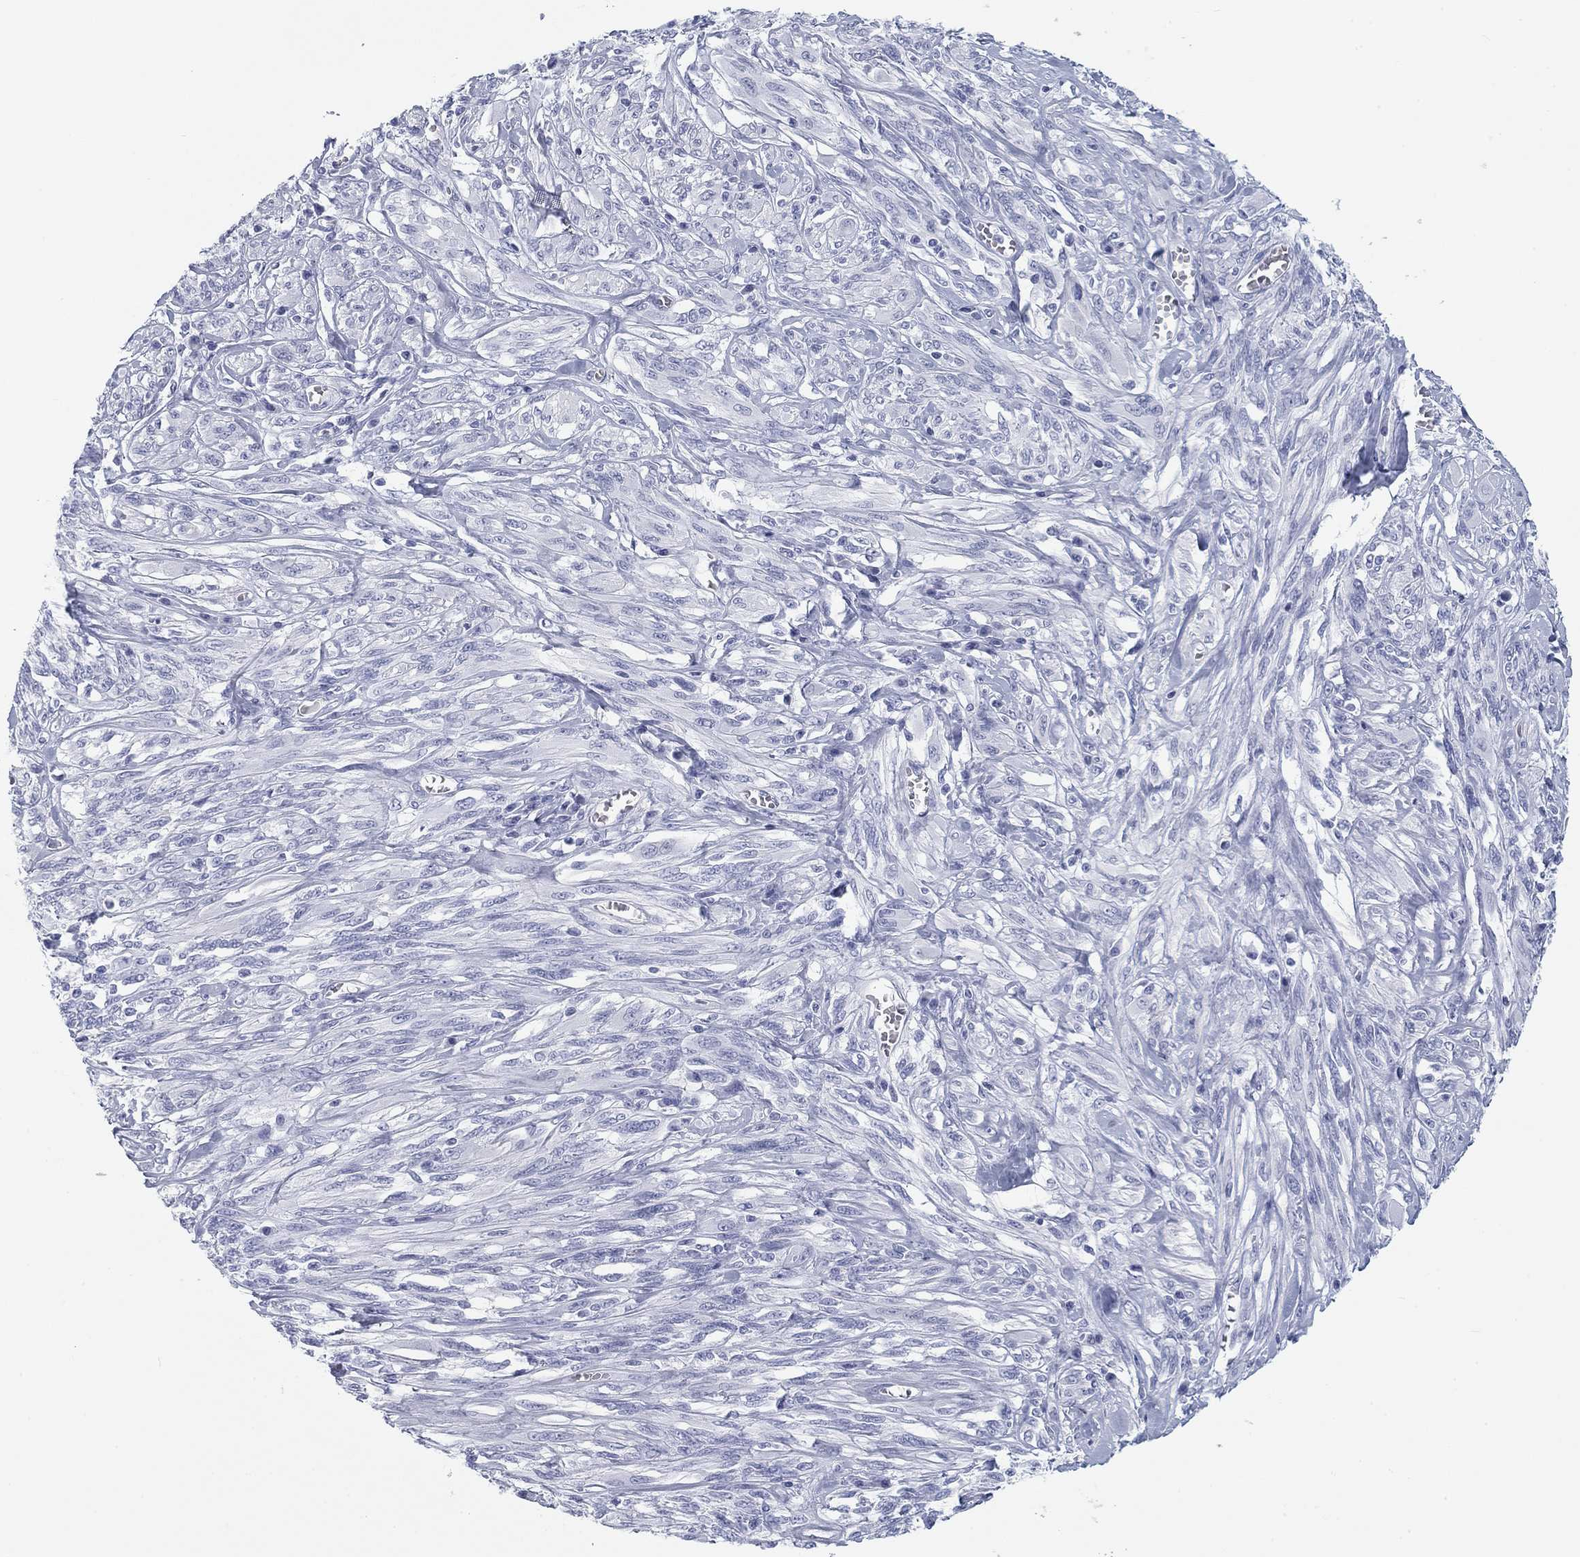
{"staining": {"intensity": "negative", "quantity": "none", "location": "none"}, "tissue": "melanoma", "cell_type": "Tumor cells", "image_type": "cancer", "snomed": [{"axis": "morphology", "description": "Malignant melanoma, NOS"}, {"axis": "topography", "description": "Skin"}], "caption": "This photomicrograph is of melanoma stained with IHC to label a protein in brown with the nuclei are counter-stained blue. There is no positivity in tumor cells. (DAB (3,3'-diaminobenzidine) immunohistochemistry (IHC) with hematoxylin counter stain).", "gene": "CALB1", "patient": {"sex": "female", "age": 91}}